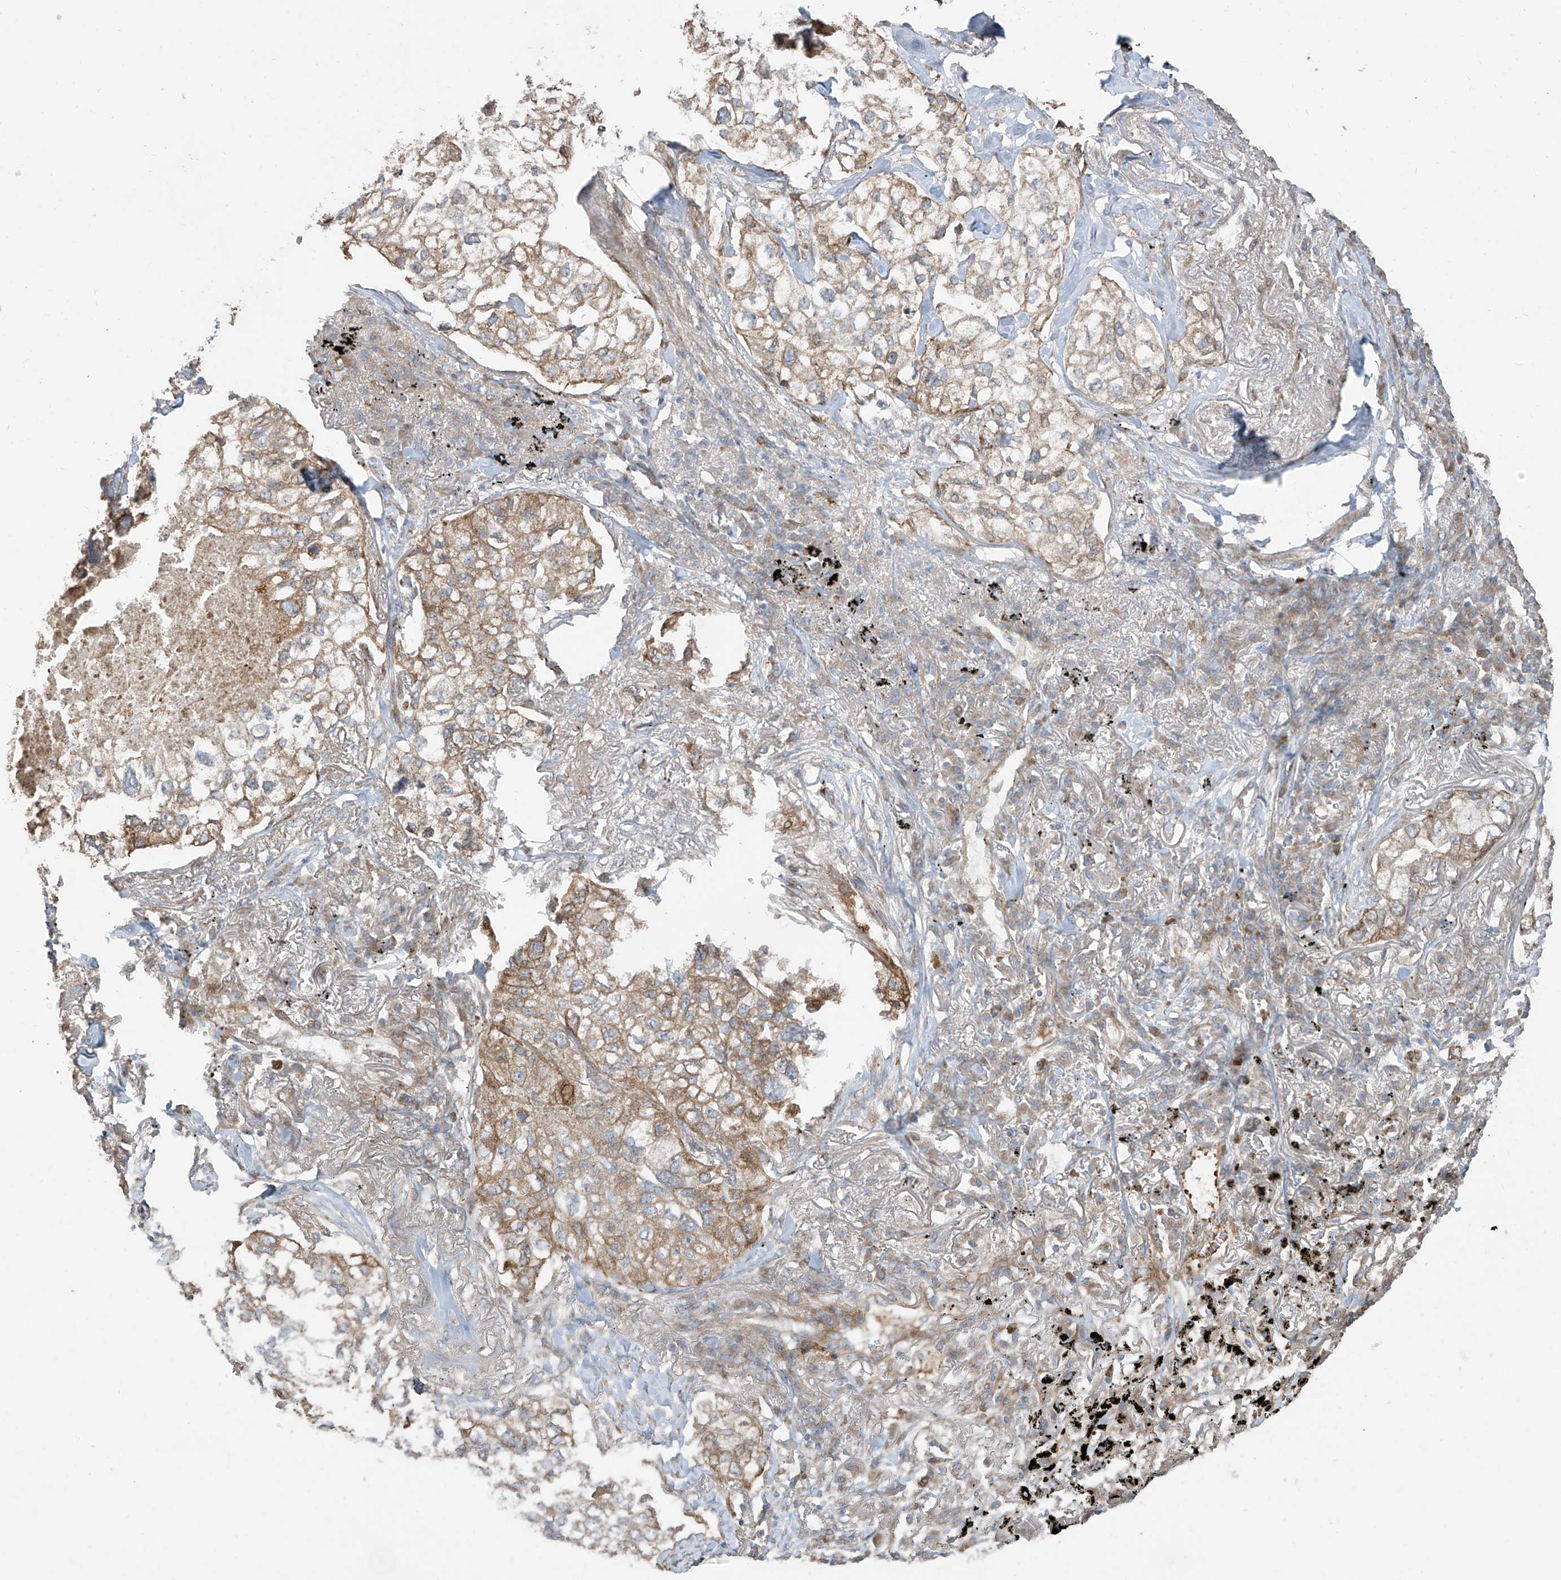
{"staining": {"intensity": "moderate", "quantity": ">75%", "location": "cytoplasmic/membranous"}, "tissue": "lung cancer", "cell_type": "Tumor cells", "image_type": "cancer", "snomed": [{"axis": "morphology", "description": "Adenocarcinoma, NOS"}, {"axis": "topography", "description": "Lung"}], "caption": "There is medium levels of moderate cytoplasmic/membranous positivity in tumor cells of lung cancer (adenocarcinoma), as demonstrated by immunohistochemical staining (brown color).", "gene": "ABTB1", "patient": {"sex": "male", "age": 65}}